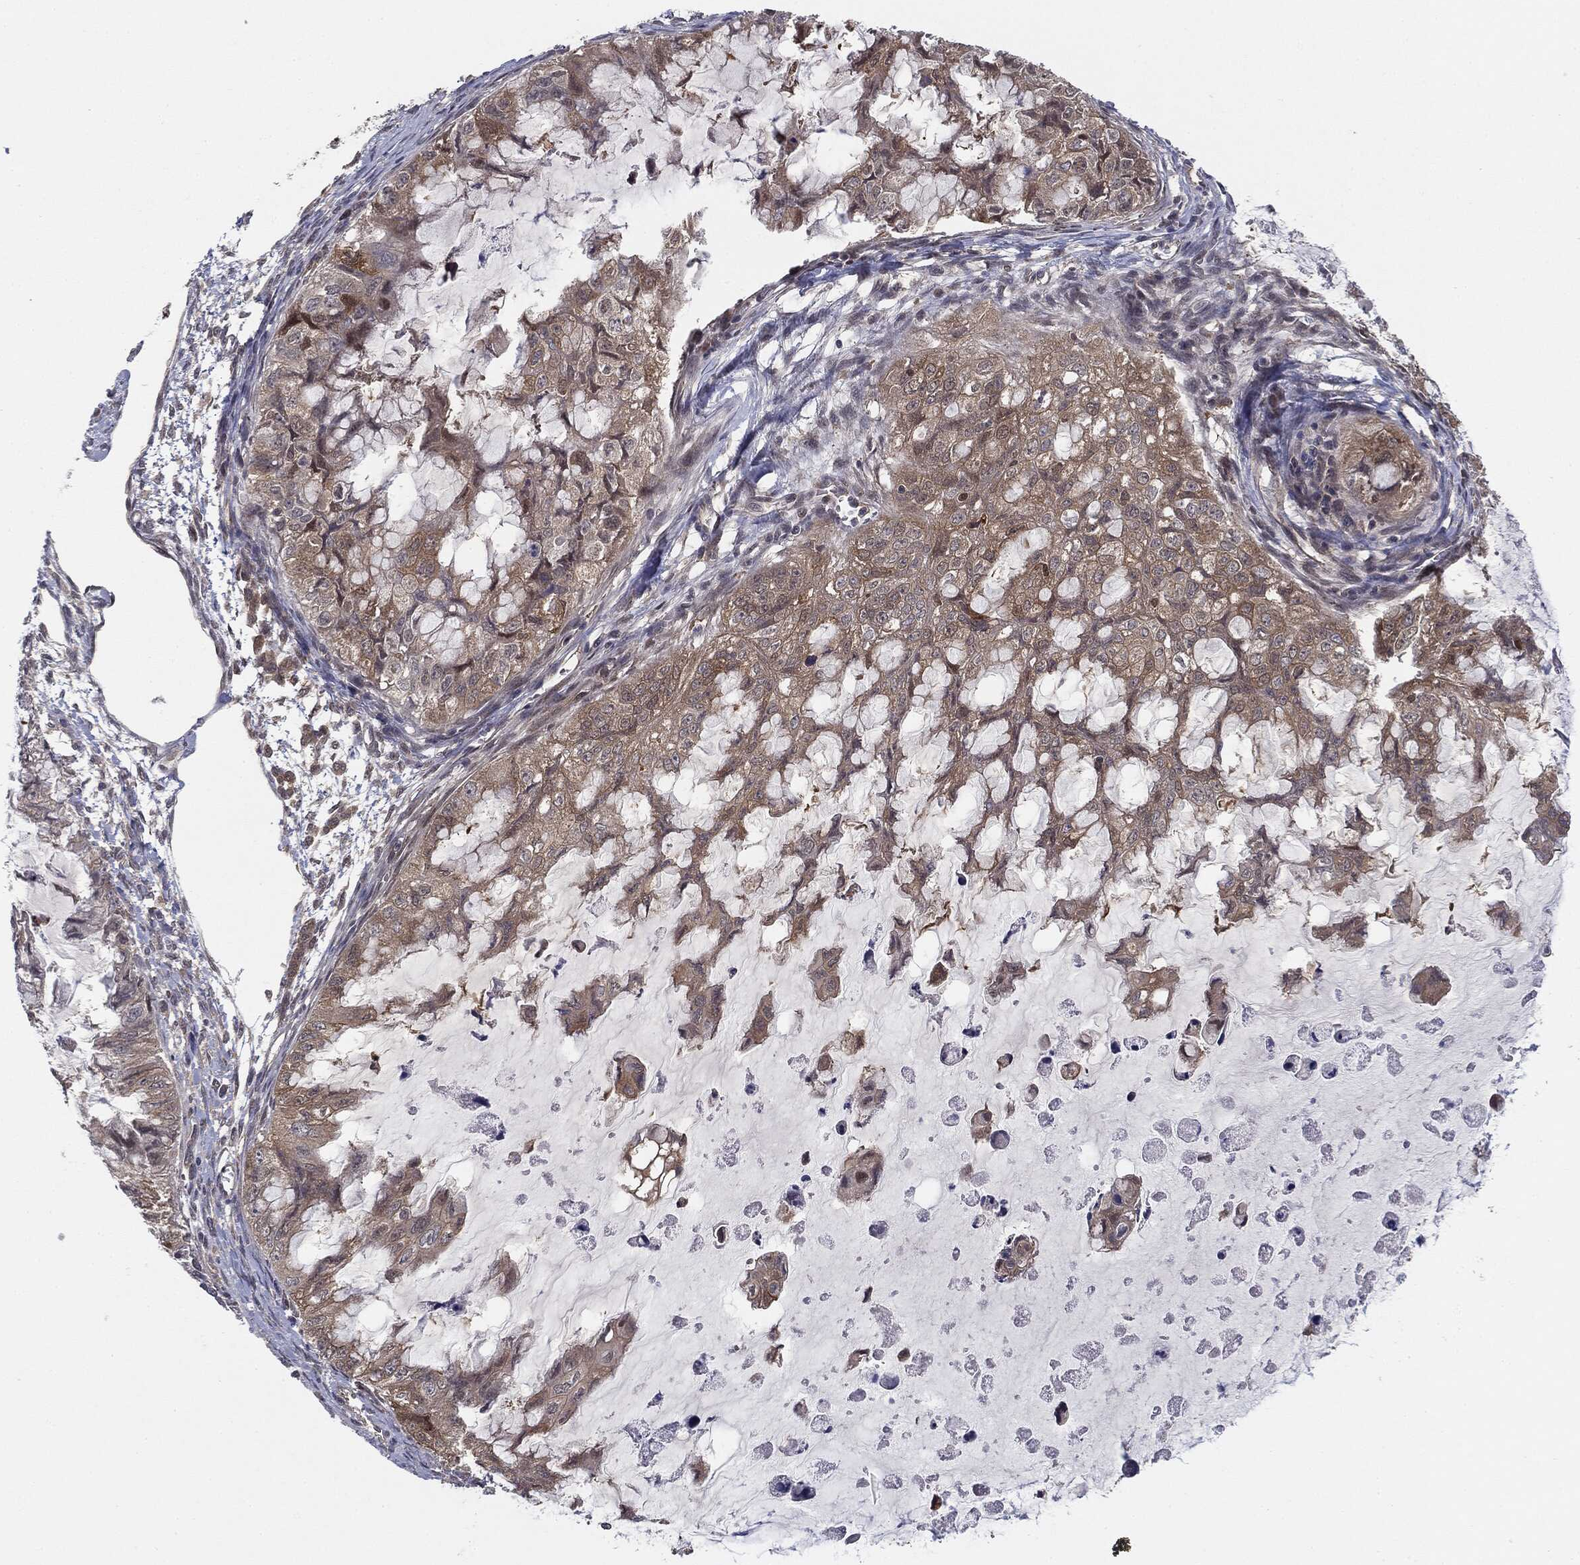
{"staining": {"intensity": "negative", "quantity": "none", "location": "none"}, "tissue": "ovarian cancer", "cell_type": "Tumor cells", "image_type": "cancer", "snomed": [{"axis": "morphology", "description": "Cystadenocarcinoma, mucinous, NOS"}, {"axis": "topography", "description": "Ovary"}], "caption": "The micrograph demonstrates no significant expression in tumor cells of mucinous cystadenocarcinoma (ovarian). (DAB (3,3'-diaminobenzidine) immunohistochemistry, high magnification).", "gene": "KRT7", "patient": {"sex": "female", "age": 72}}